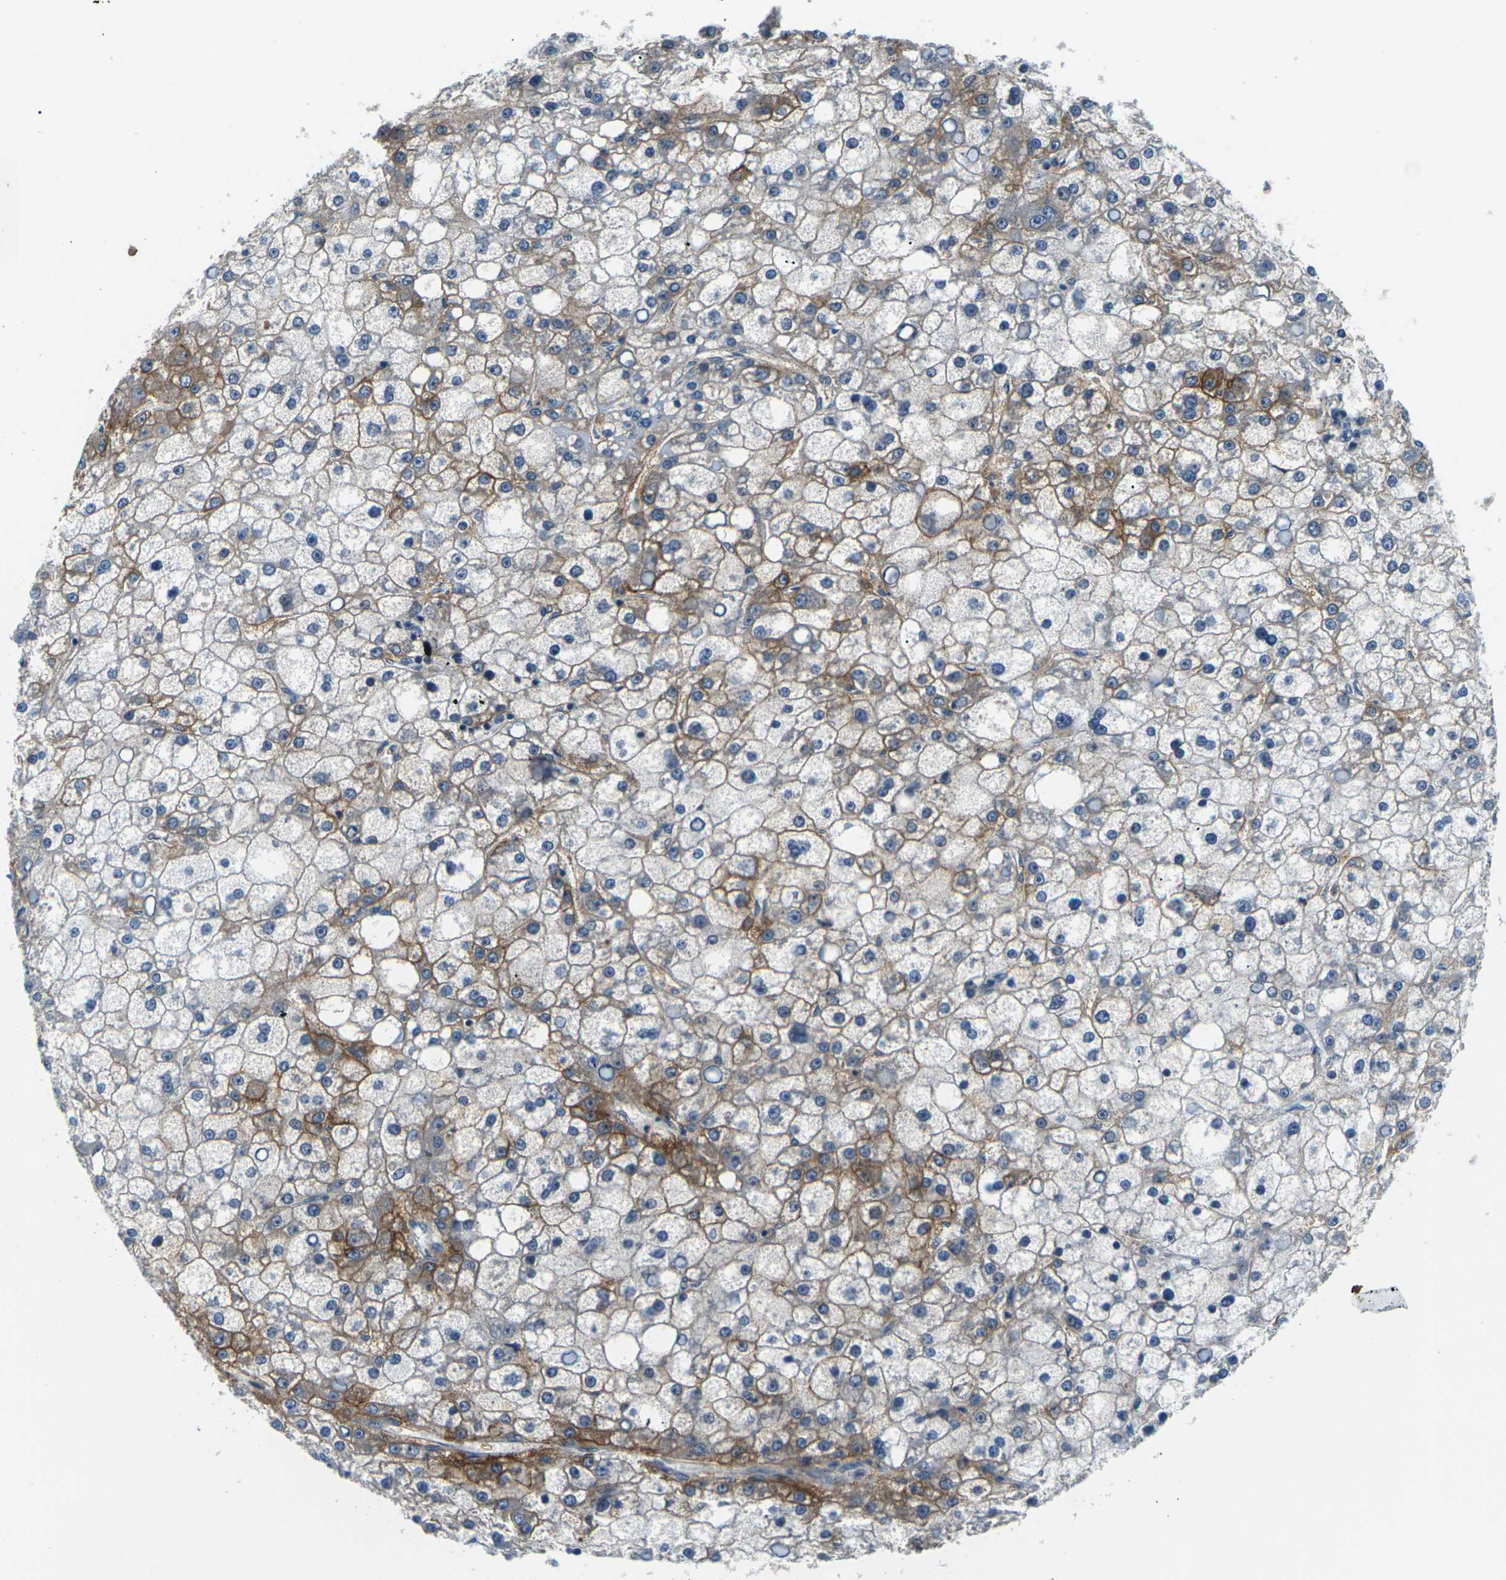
{"staining": {"intensity": "moderate", "quantity": "<25%", "location": "cytoplasmic/membranous"}, "tissue": "liver cancer", "cell_type": "Tumor cells", "image_type": "cancer", "snomed": [{"axis": "morphology", "description": "Carcinoma, Hepatocellular, NOS"}, {"axis": "topography", "description": "Liver"}], "caption": "Immunohistochemistry histopathology image of liver cancer (hepatocellular carcinoma) stained for a protein (brown), which shows low levels of moderate cytoplasmic/membranous positivity in approximately <25% of tumor cells.", "gene": "SLC13A3", "patient": {"sex": "male", "age": 67}}